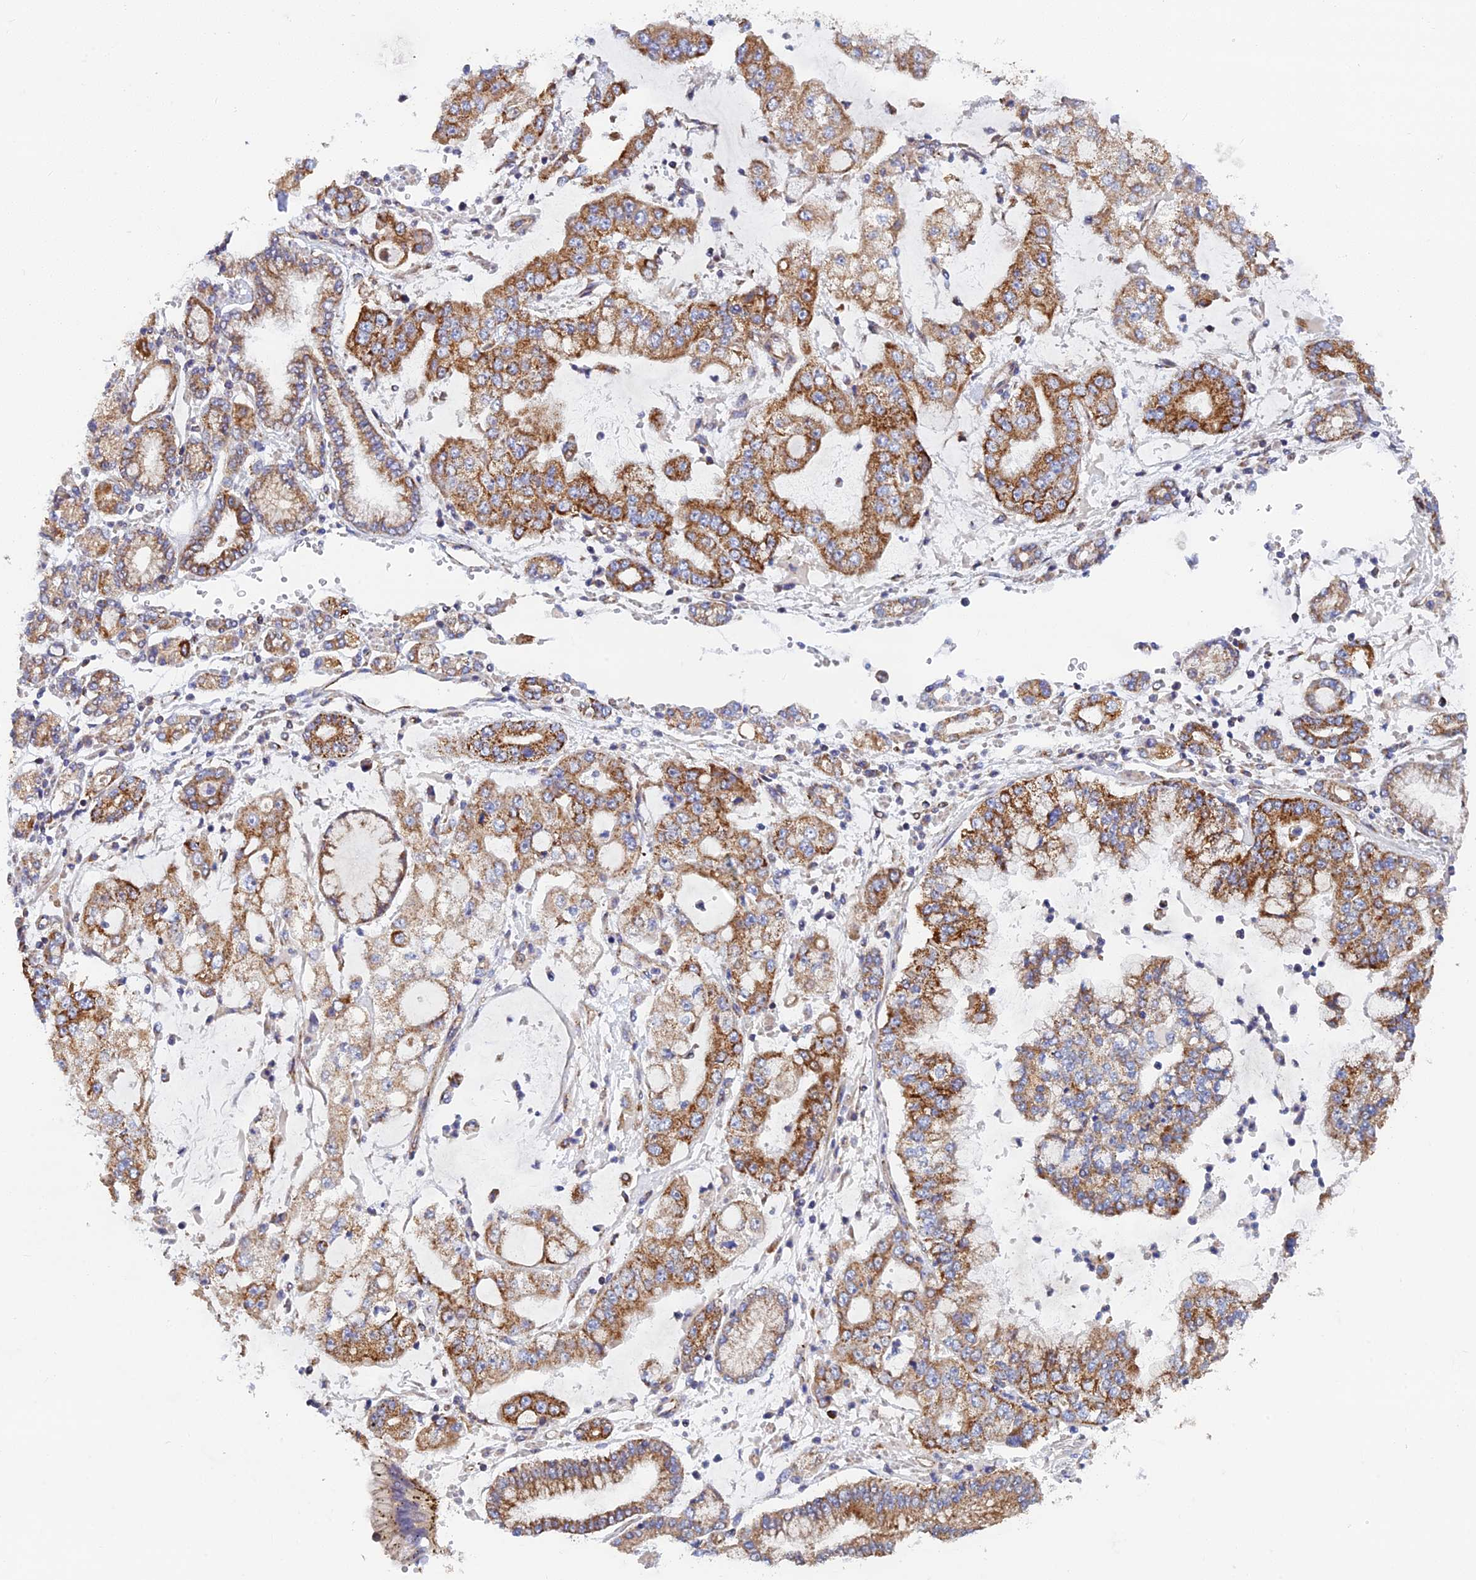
{"staining": {"intensity": "moderate", "quantity": ">75%", "location": "cytoplasmic/membranous"}, "tissue": "stomach cancer", "cell_type": "Tumor cells", "image_type": "cancer", "snomed": [{"axis": "morphology", "description": "Adenocarcinoma, NOS"}, {"axis": "topography", "description": "Stomach"}], "caption": "An immunohistochemistry histopathology image of neoplastic tissue is shown. Protein staining in brown shows moderate cytoplasmic/membranous positivity in stomach cancer within tumor cells.", "gene": "MRPS9", "patient": {"sex": "male", "age": 76}}